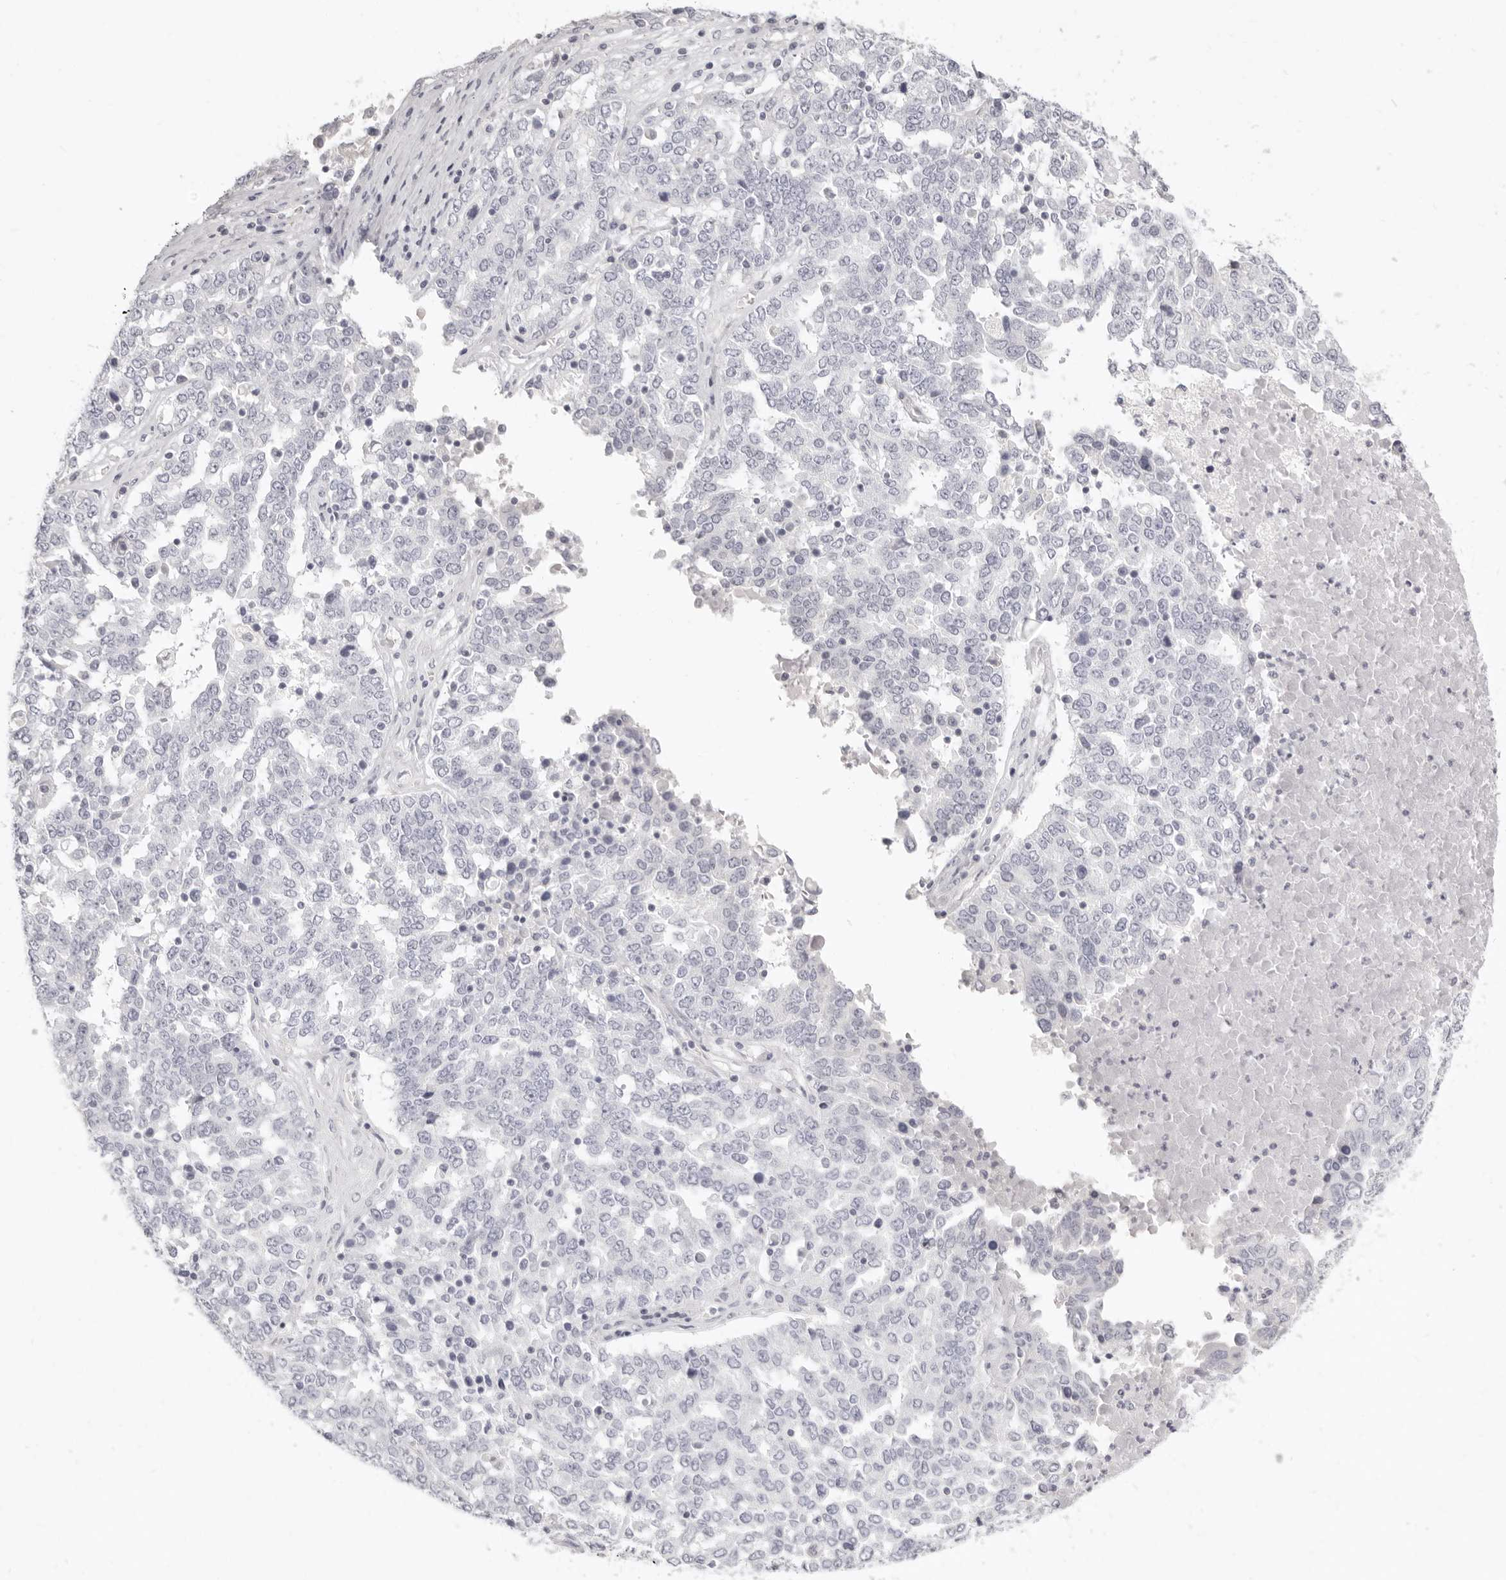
{"staining": {"intensity": "negative", "quantity": "none", "location": "none"}, "tissue": "ovarian cancer", "cell_type": "Tumor cells", "image_type": "cancer", "snomed": [{"axis": "morphology", "description": "Carcinoma, endometroid"}, {"axis": "topography", "description": "Ovary"}], "caption": "Endometroid carcinoma (ovarian) was stained to show a protein in brown. There is no significant expression in tumor cells.", "gene": "FABP1", "patient": {"sex": "female", "age": 62}}